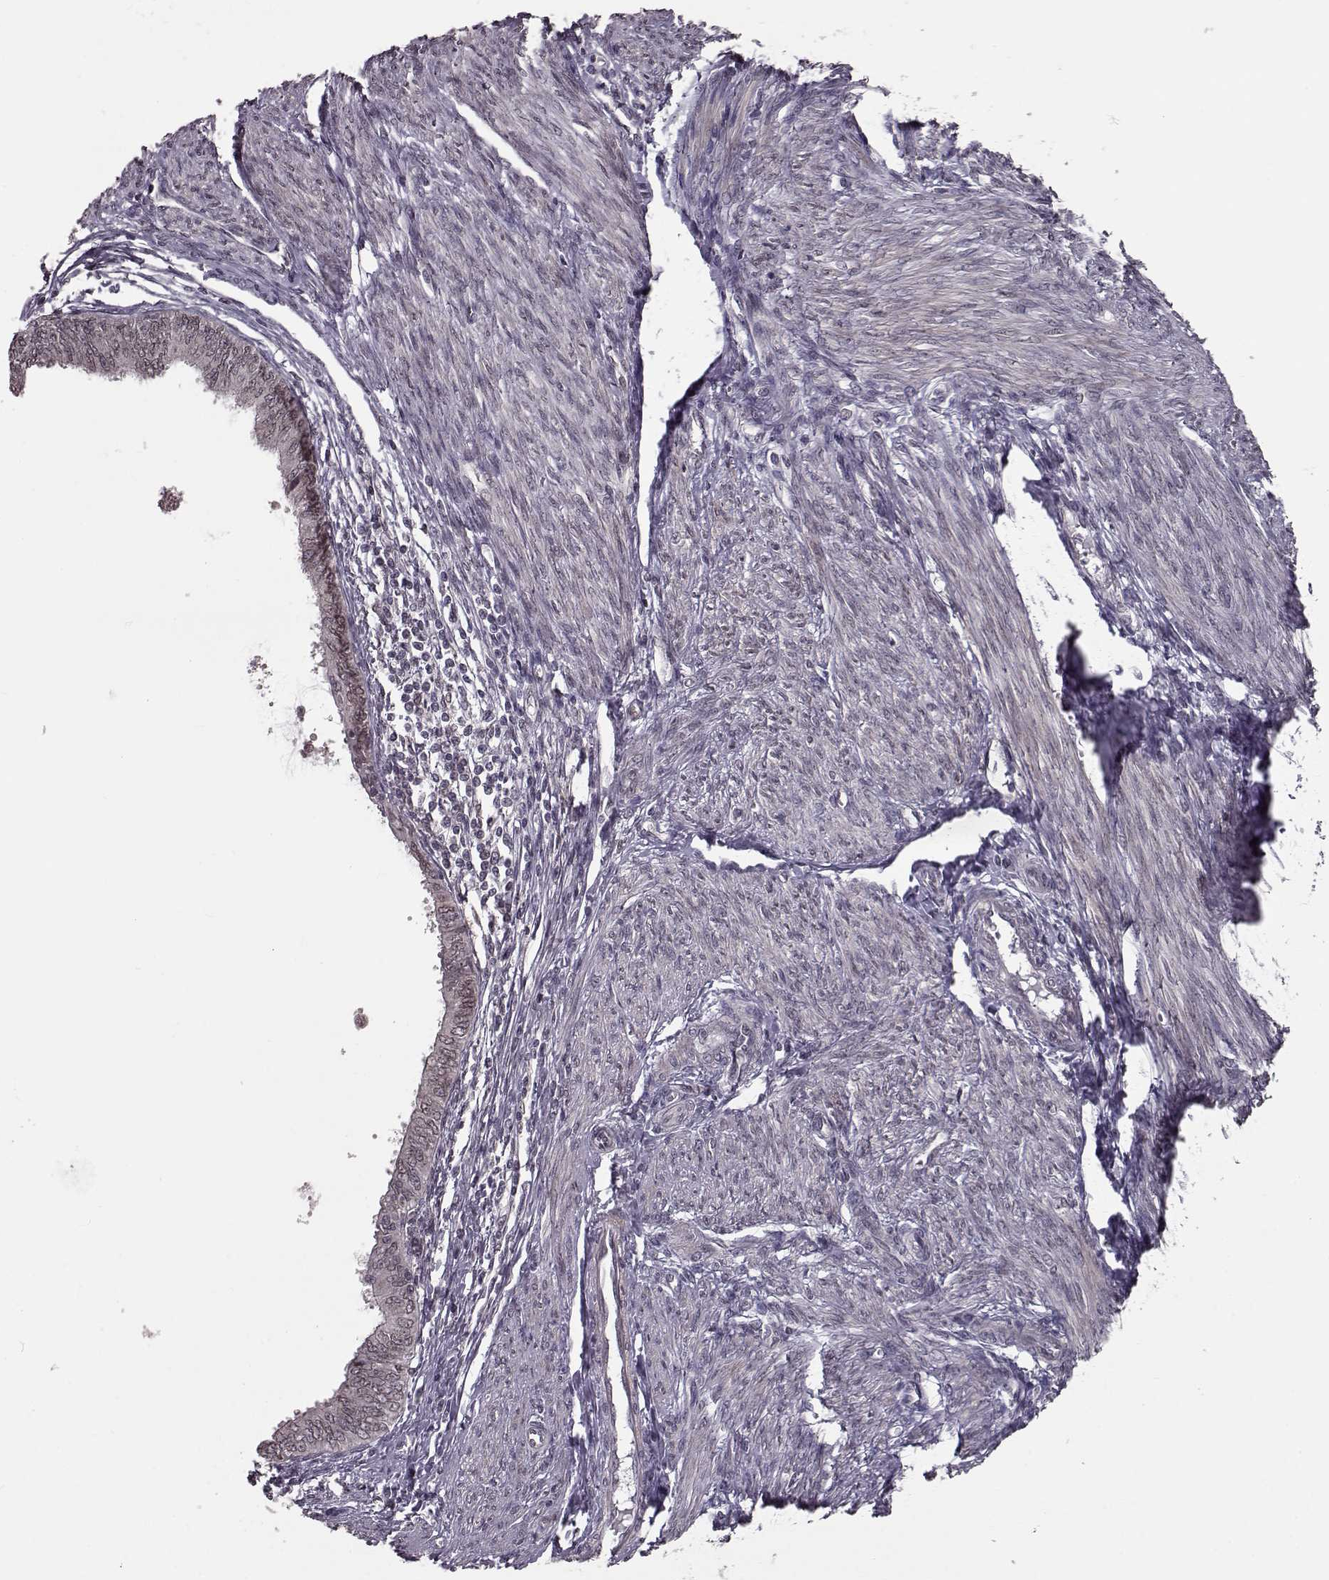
{"staining": {"intensity": "weak", "quantity": ">75%", "location": "cytoplasmic/membranous,nuclear"}, "tissue": "endometrial cancer", "cell_type": "Tumor cells", "image_type": "cancer", "snomed": [{"axis": "morphology", "description": "Adenocarcinoma, NOS"}, {"axis": "topography", "description": "Endometrium"}], "caption": "Human adenocarcinoma (endometrial) stained for a protein (brown) shows weak cytoplasmic/membranous and nuclear positive positivity in approximately >75% of tumor cells.", "gene": "NUP37", "patient": {"sex": "female", "age": 68}}